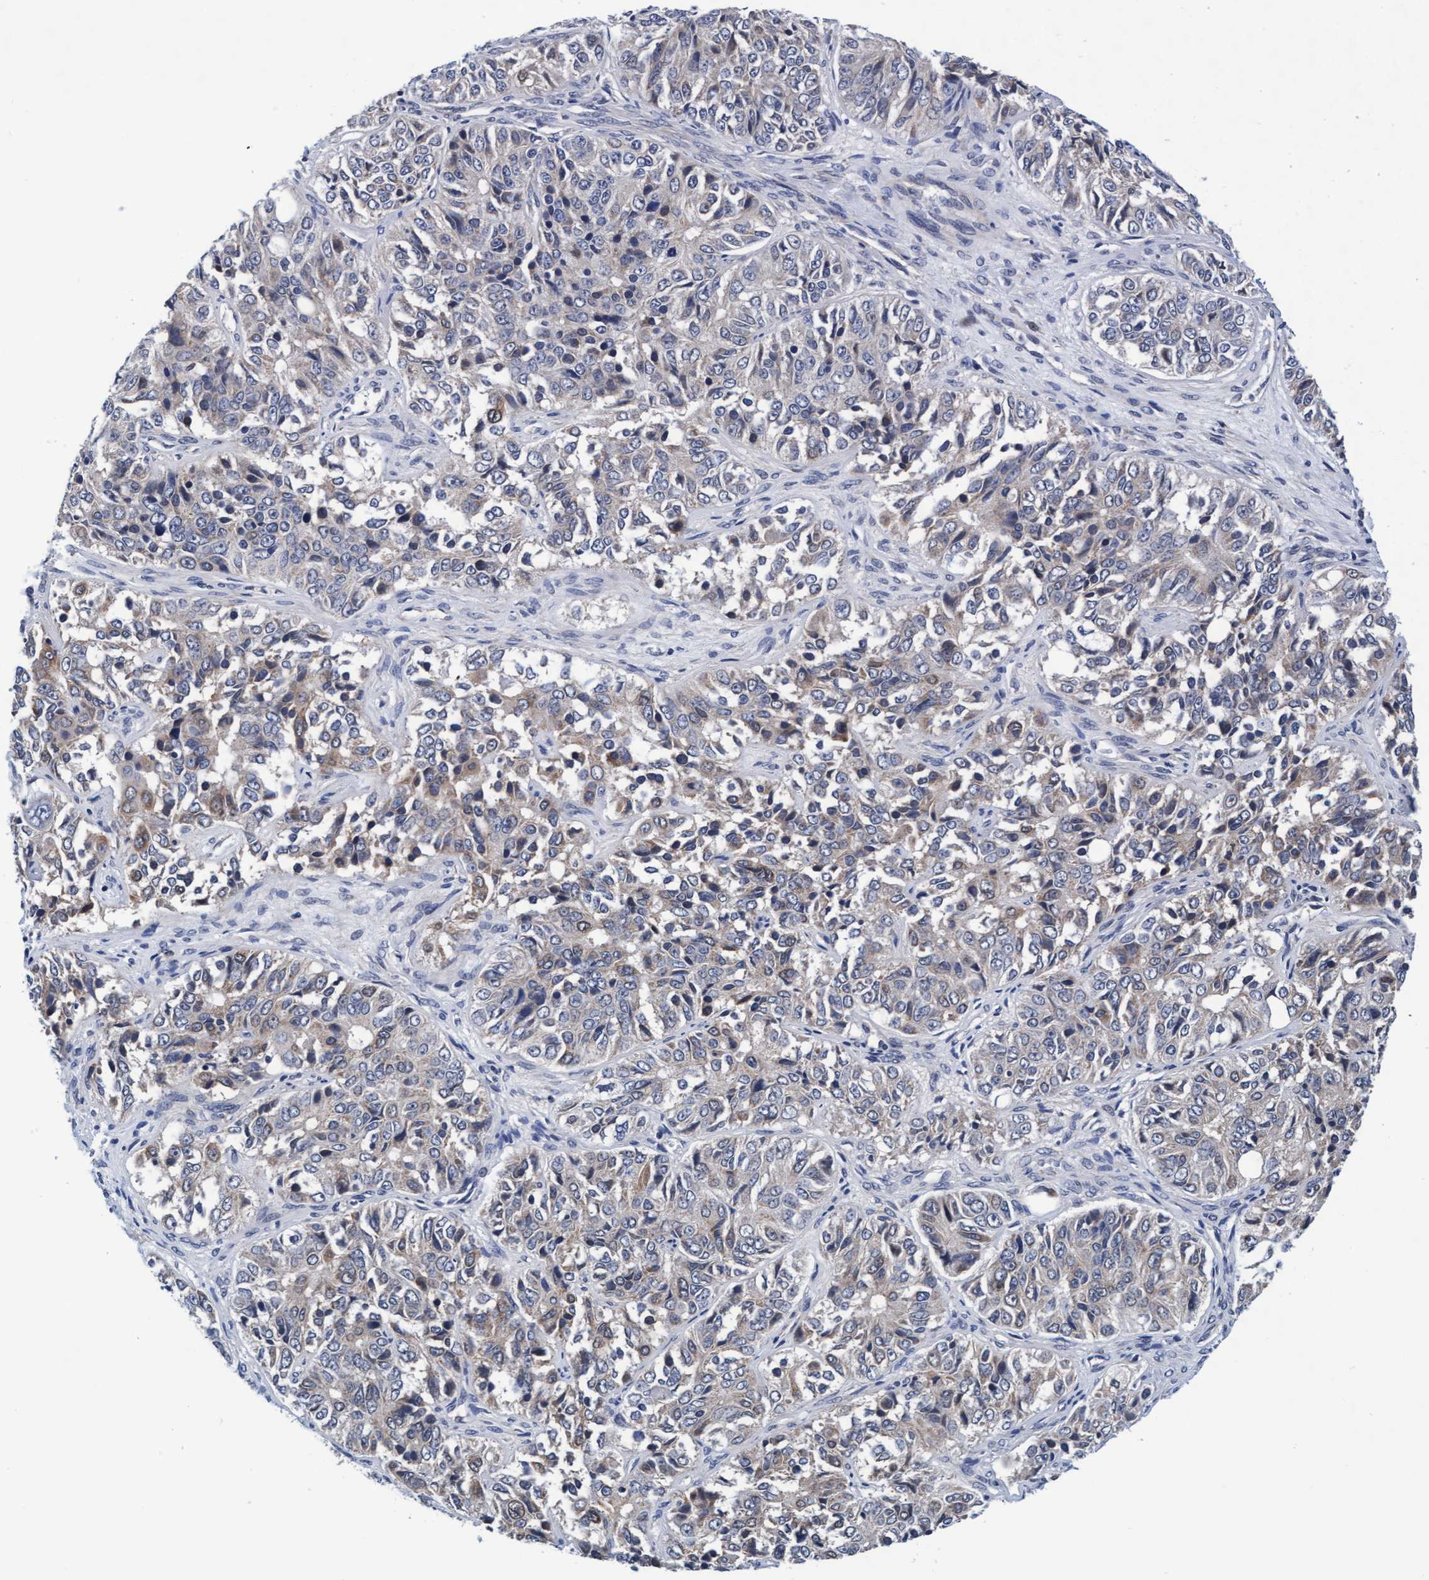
{"staining": {"intensity": "weak", "quantity": "<25%", "location": "cytoplasmic/membranous"}, "tissue": "ovarian cancer", "cell_type": "Tumor cells", "image_type": "cancer", "snomed": [{"axis": "morphology", "description": "Carcinoma, endometroid"}, {"axis": "topography", "description": "Ovary"}], "caption": "Protein analysis of endometroid carcinoma (ovarian) demonstrates no significant positivity in tumor cells.", "gene": "EFCAB13", "patient": {"sex": "female", "age": 51}}